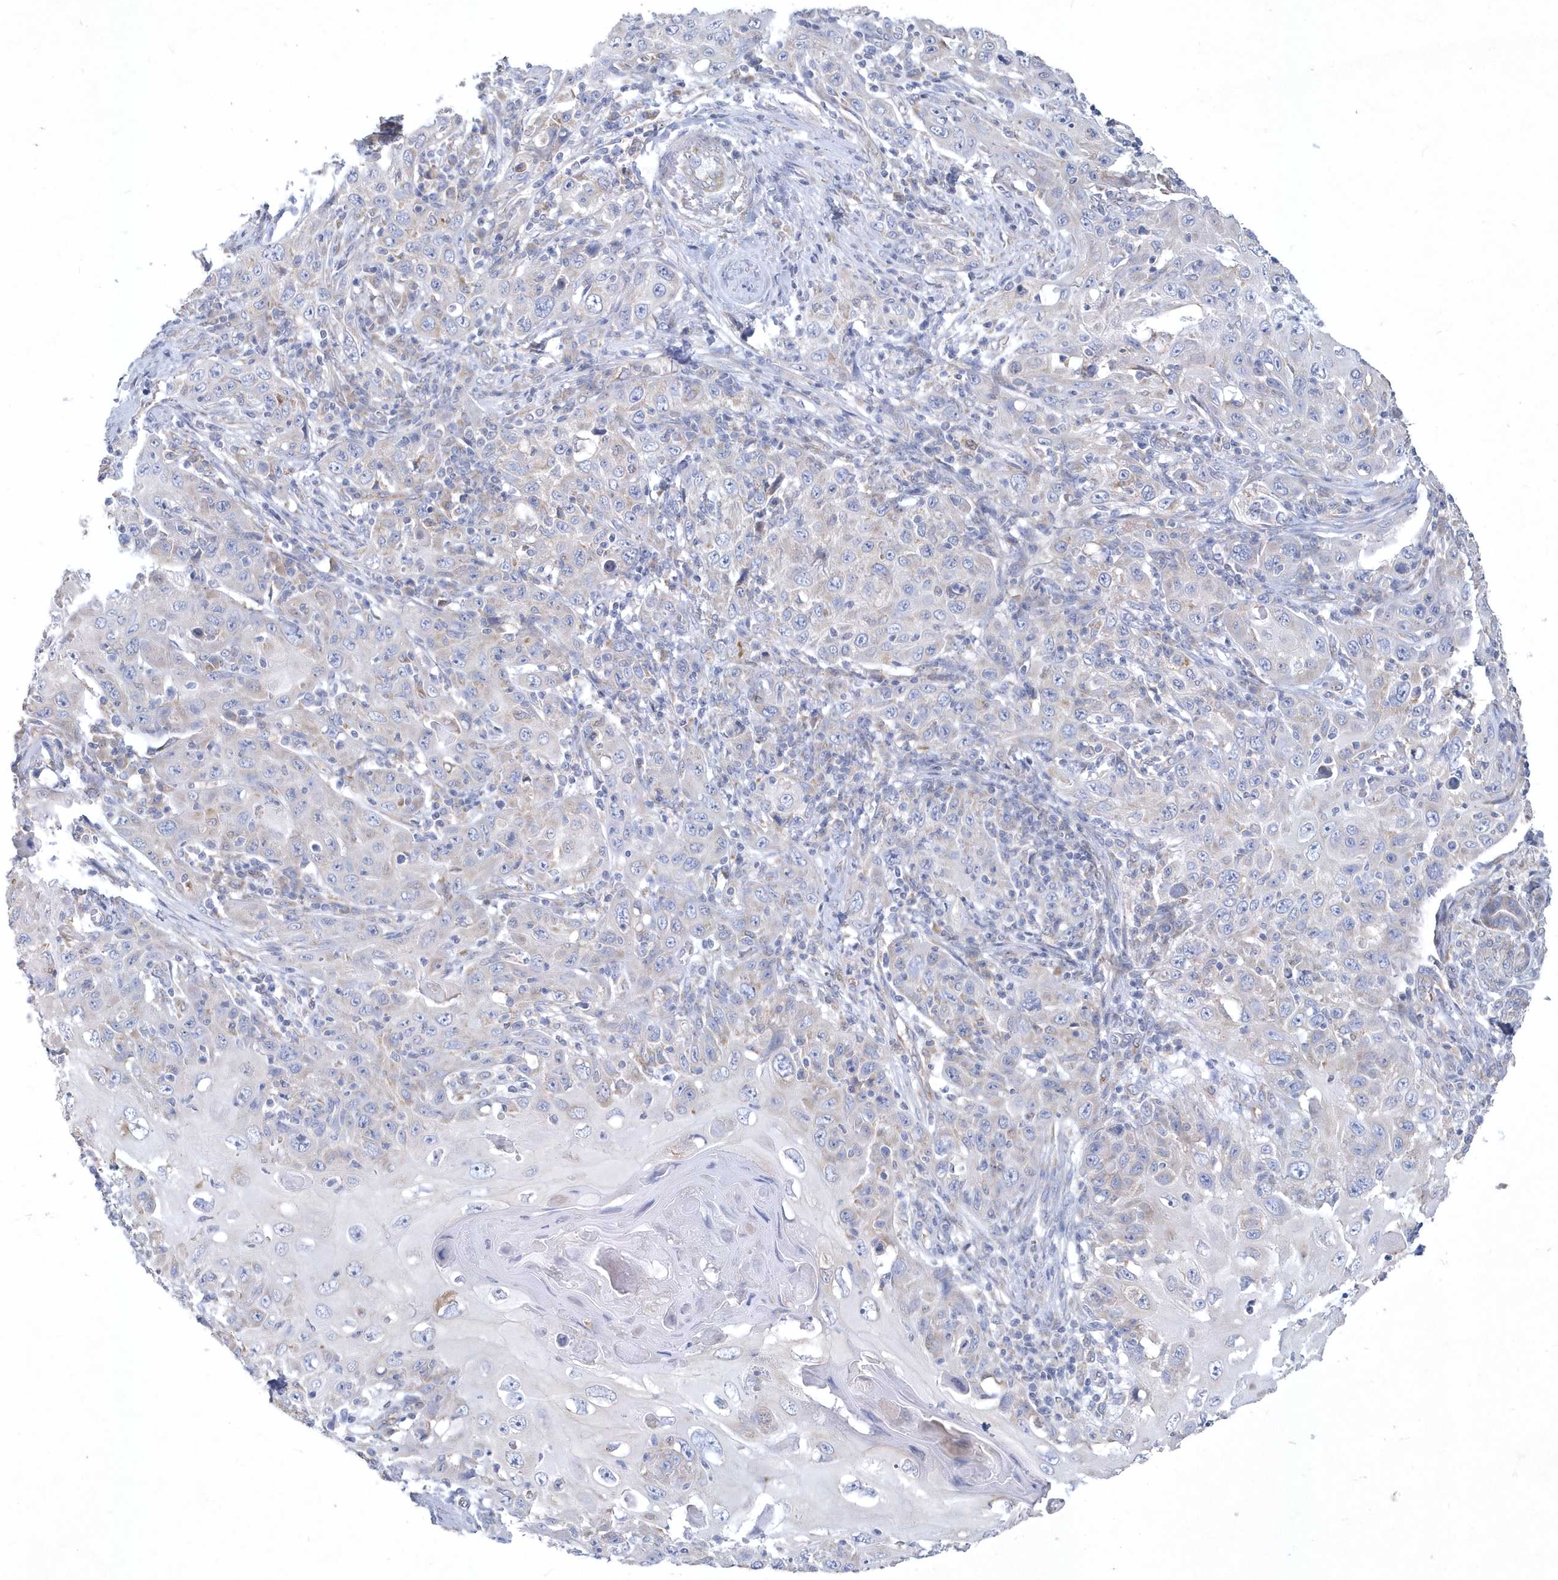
{"staining": {"intensity": "negative", "quantity": "none", "location": "none"}, "tissue": "skin cancer", "cell_type": "Tumor cells", "image_type": "cancer", "snomed": [{"axis": "morphology", "description": "Squamous cell carcinoma, NOS"}, {"axis": "topography", "description": "Skin"}], "caption": "Immunohistochemical staining of skin cancer (squamous cell carcinoma) displays no significant staining in tumor cells.", "gene": "DGAT1", "patient": {"sex": "female", "age": 88}}